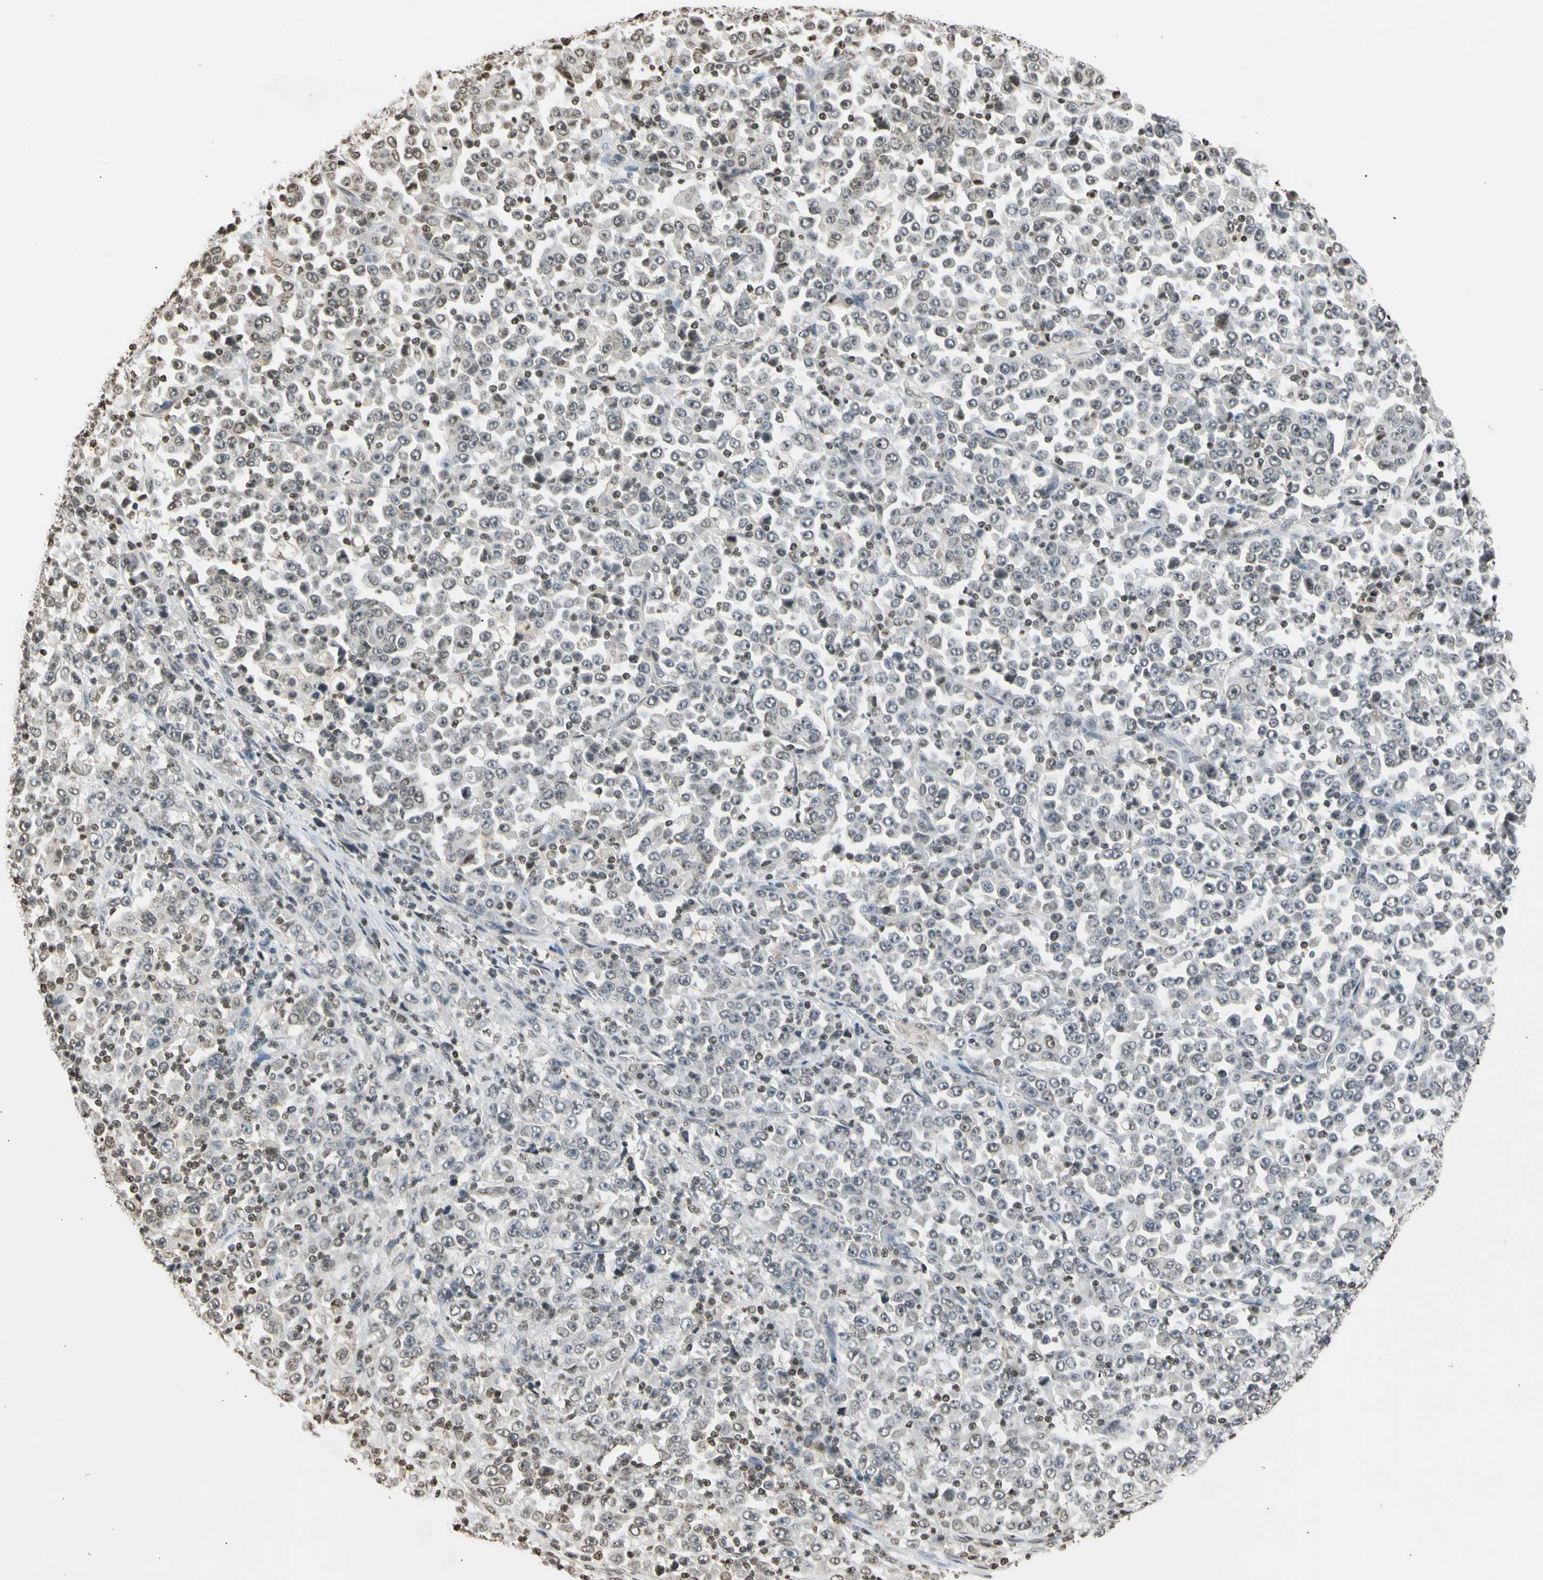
{"staining": {"intensity": "negative", "quantity": "none", "location": "none"}, "tissue": "stomach cancer", "cell_type": "Tumor cells", "image_type": "cancer", "snomed": [{"axis": "morphology", "description": "Normal tissue, NOS"}, {"axis": "morphology", "description": "Adenocarcinoma, NOS"}, {"axis": "topography", "description": "Stomach, upper"}, {"axis": "topography", "description": "Stomach"}], "caption": "This is an IHC image of human adenocarcinoma (stomach). There is no expression in tumor cells.", "gene": "GPX4", "patient": {"sex": "male", "age": 59}}